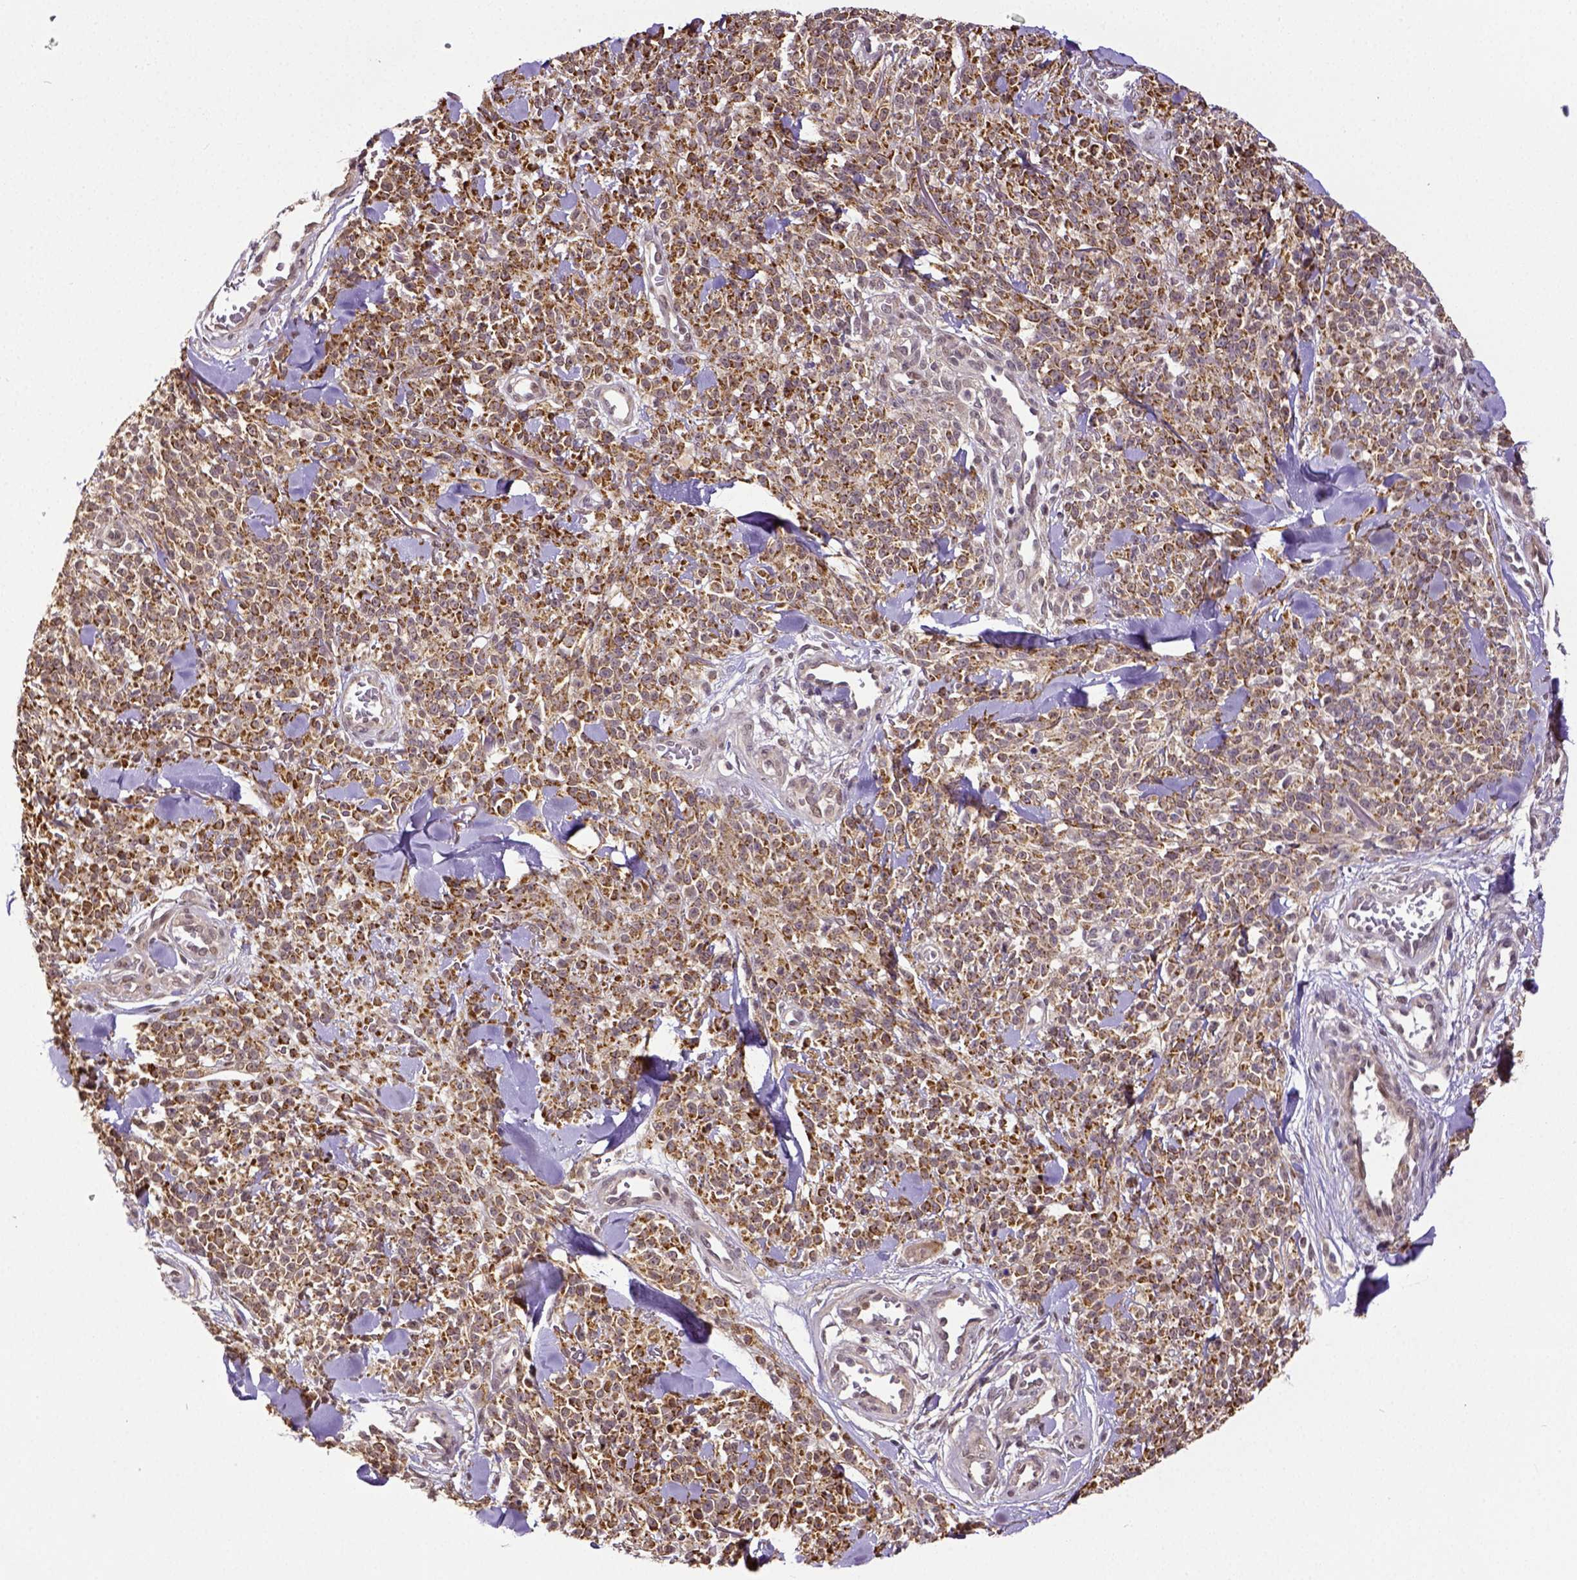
{"staining": {"intensity": "moderate", "quantity": ">75%", "location": "cytoplasmic/membranous"}, "tissue": "melanoma", "cell_type": "Tumor cells", "image_type": "cancer", "snomed": [{"axis": "morphology", "description": "Malignant melanoma, NOS"}, {"axis": "topography", "description": "Skin"}, {"axis": "topography", "description": "Skin of trunk"}], "caption": "The image demonstrates staining of melanoma, revealing moderate cytoplasmic/membranous protein staining (brown color) within tumor cells.", "gene": "DICER1", "patient": {"sex": "male", "age": 74}}